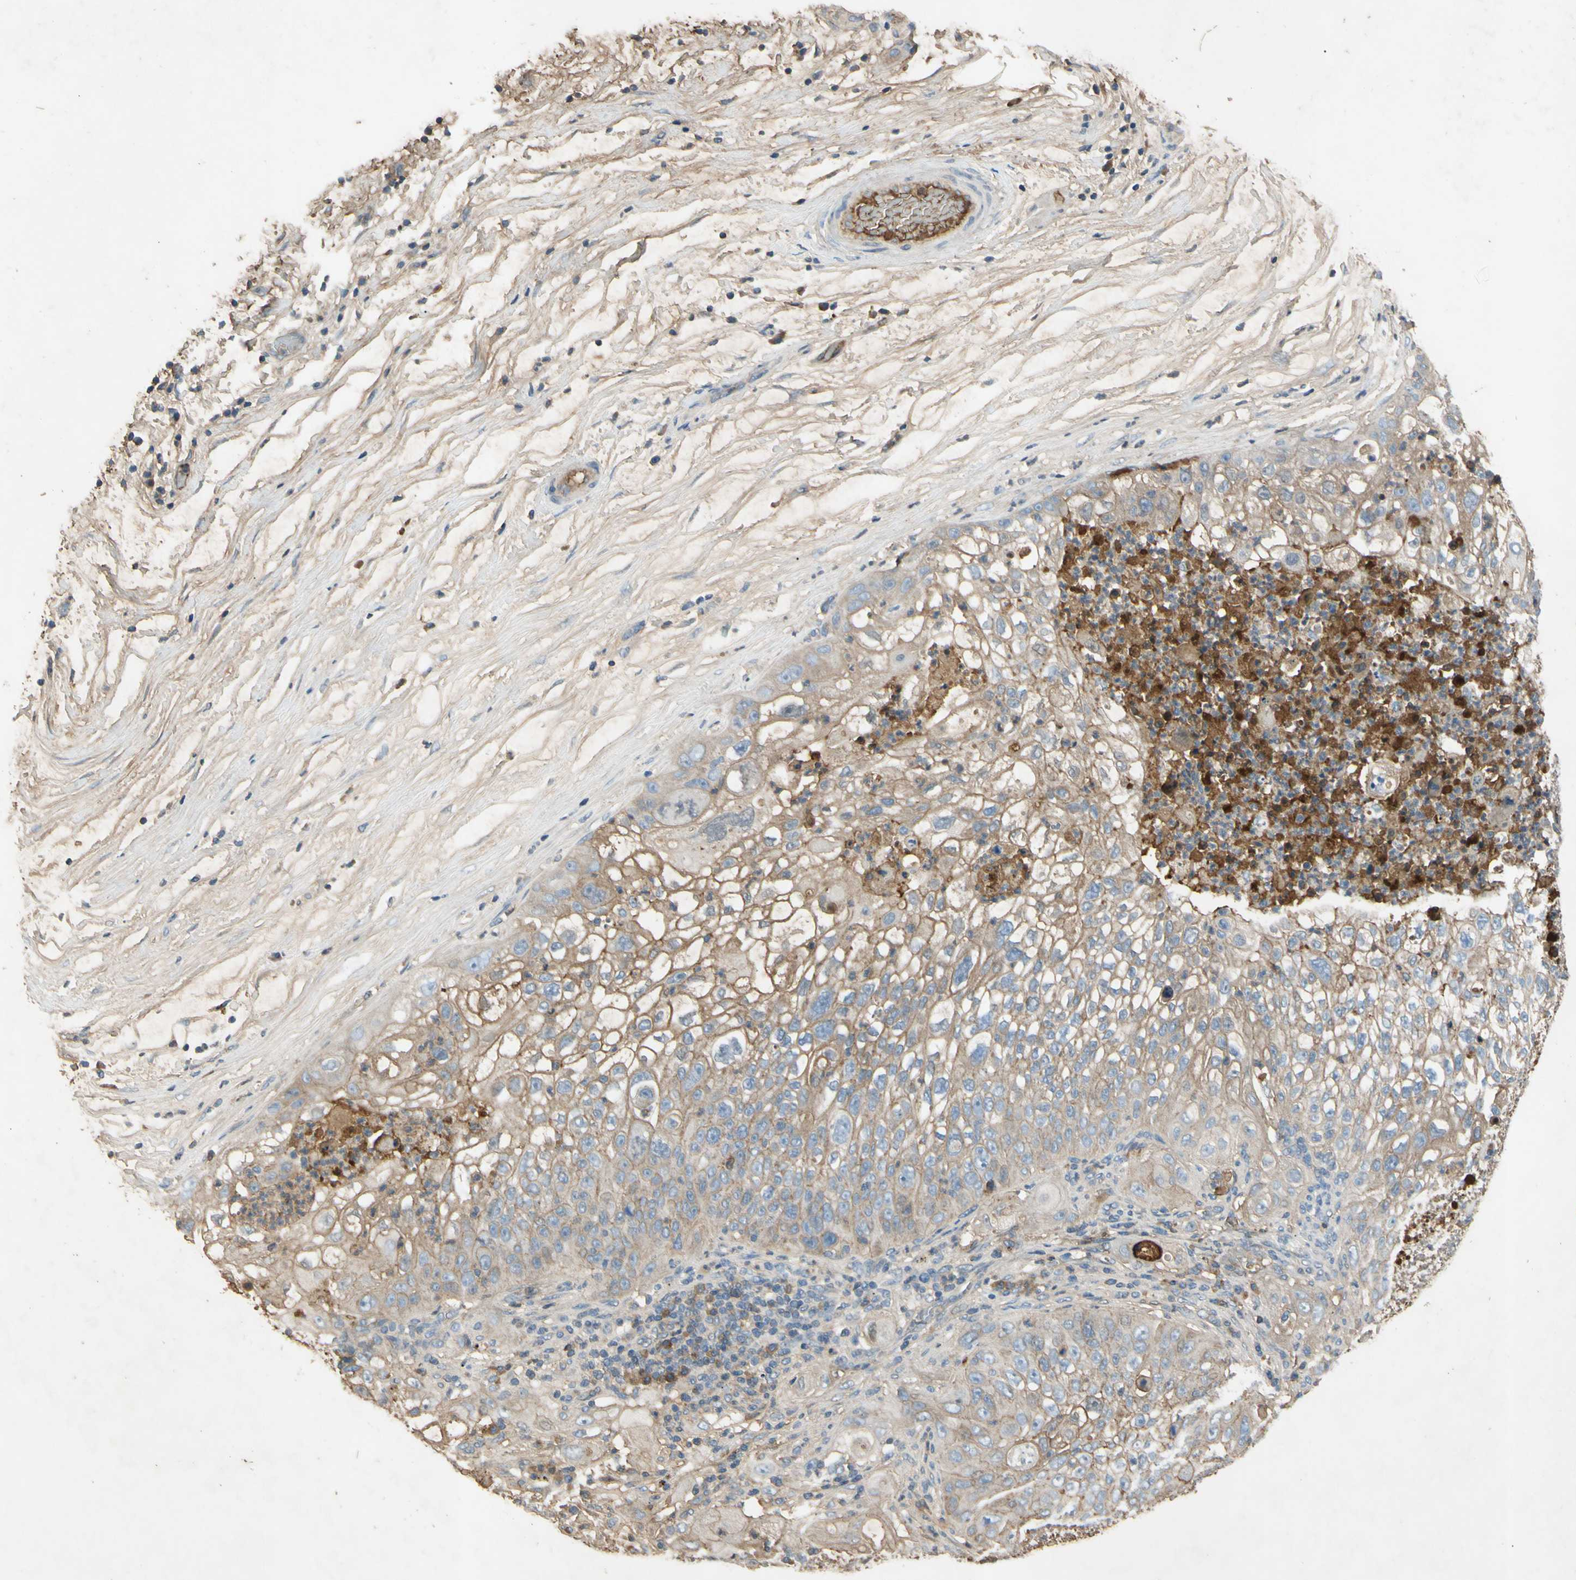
{"staining": {"intensity": "weak", "quantity": ">75%", "location": "cytoplasmic/membranous"}, "tissue": "lung cancer", "cell_type": "Tumor cells", "image_type": "cancer", "snomed": [{"axis": "morphology", "description": "Inflammation, NOS"}, {"axis": "morphology", "description": "Squamous cell carcinoma, NOS"}, {"axis": "topography", "description": "Lymph node"}, {"axis": "topography", "description": "Soft tissue"}, {"axis": "topography", "description": "Lung"}], "caption": "Brown immunohistochemical staining in human squamous cell carcinoma (lung) shows weak cytoplasmic/membranous expression in approximately >75% of tumor cells.", "gene": "TIMP2", "patient": {"sex": "male", "age": 66}}